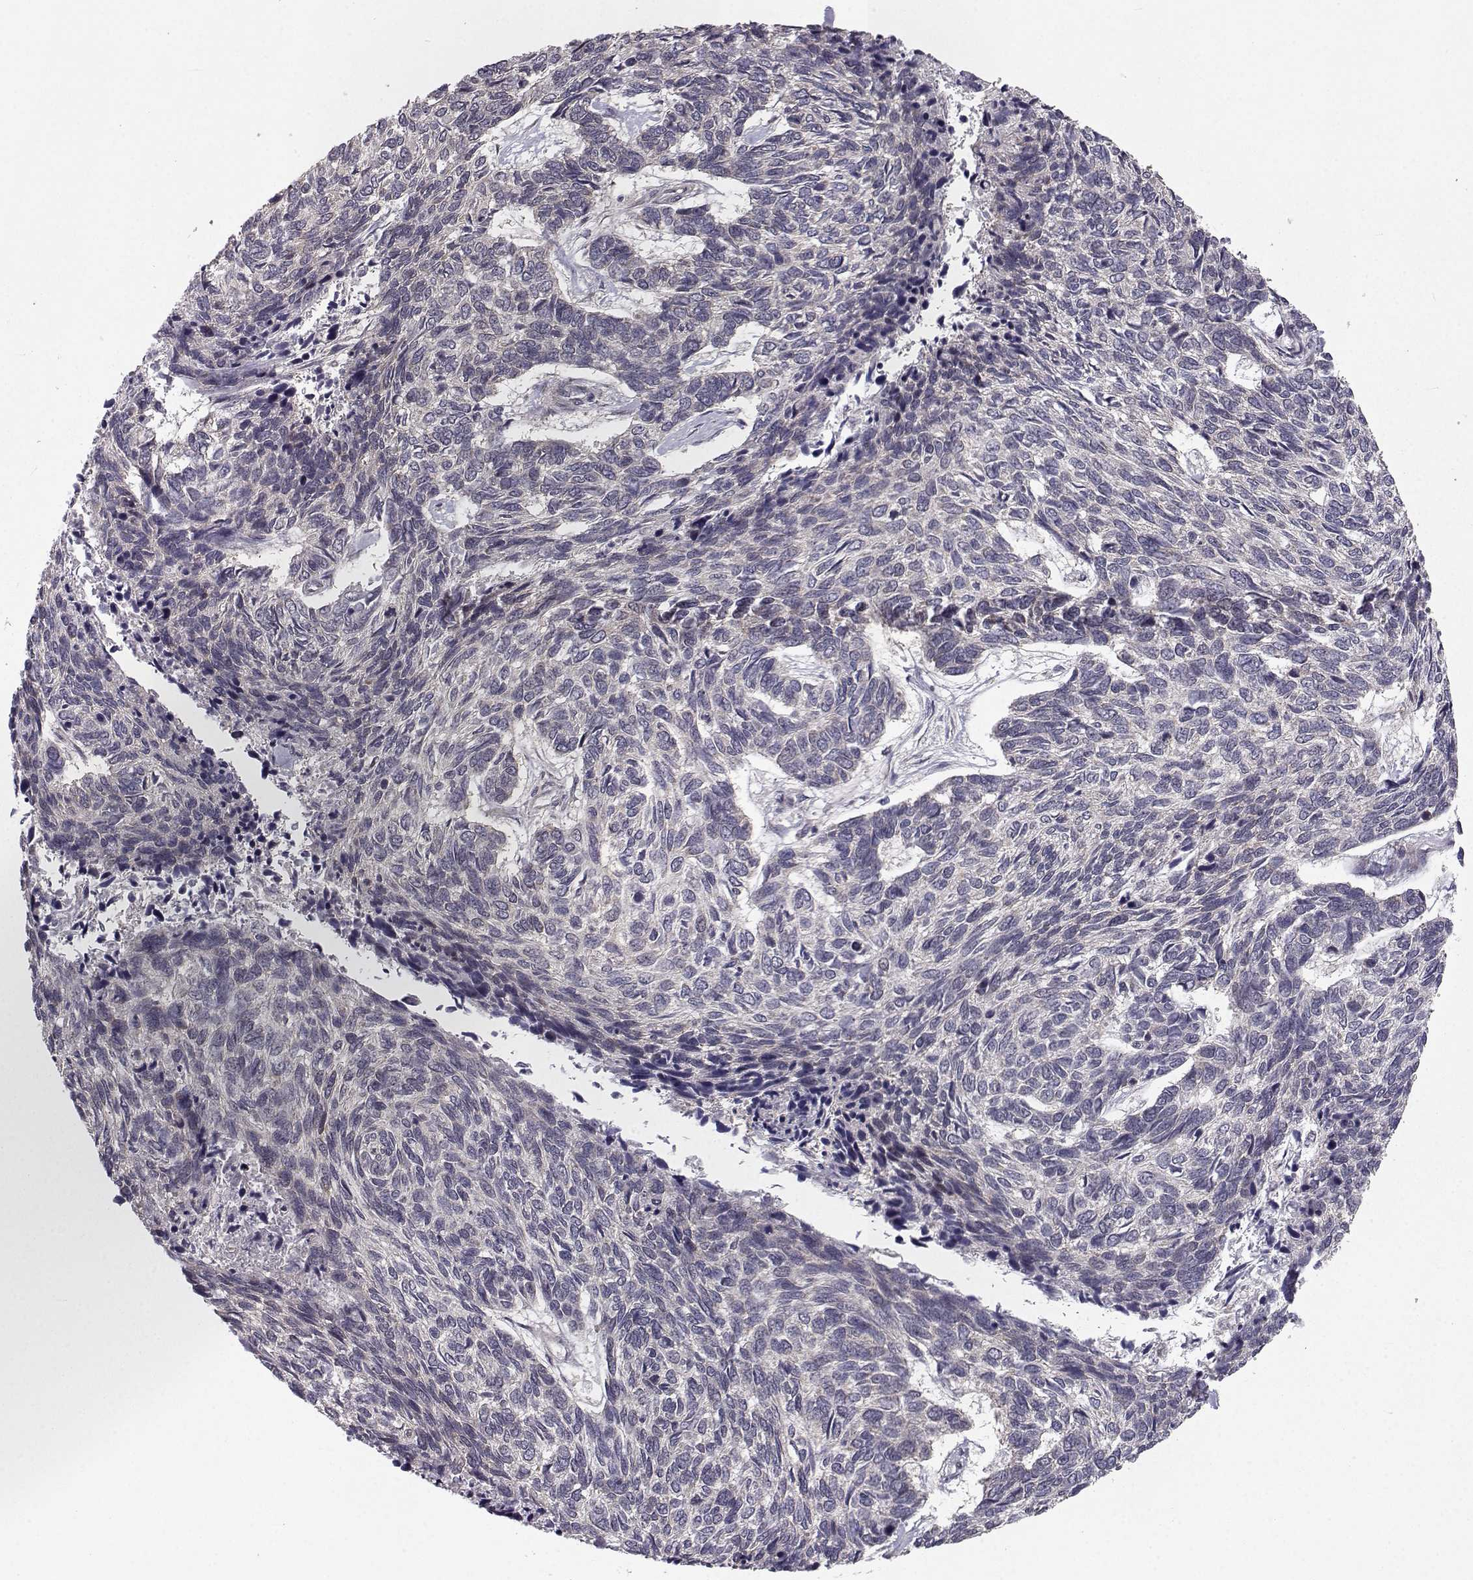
{"staining": {"intensity": "negative", "quantity": "none", "location": "none"}, "tissue": "skin cancer", "cell_type": "Tumor cells", "image_type": "cancer", "snomed": [{"axis": "morphology", "description": "Basal cell carcinoma"}, {"axis": "topography", "description": "Skin"}], "caption": "High magnification brightfield microscopy of skin cancer (basal cell carcinoma) stained with DAB (brown) and counterstained with hematoxylin (blue): tumor cells show no significant staining.", "gene": "PKN2", "patient": {"sex": "female", "age": 65}}